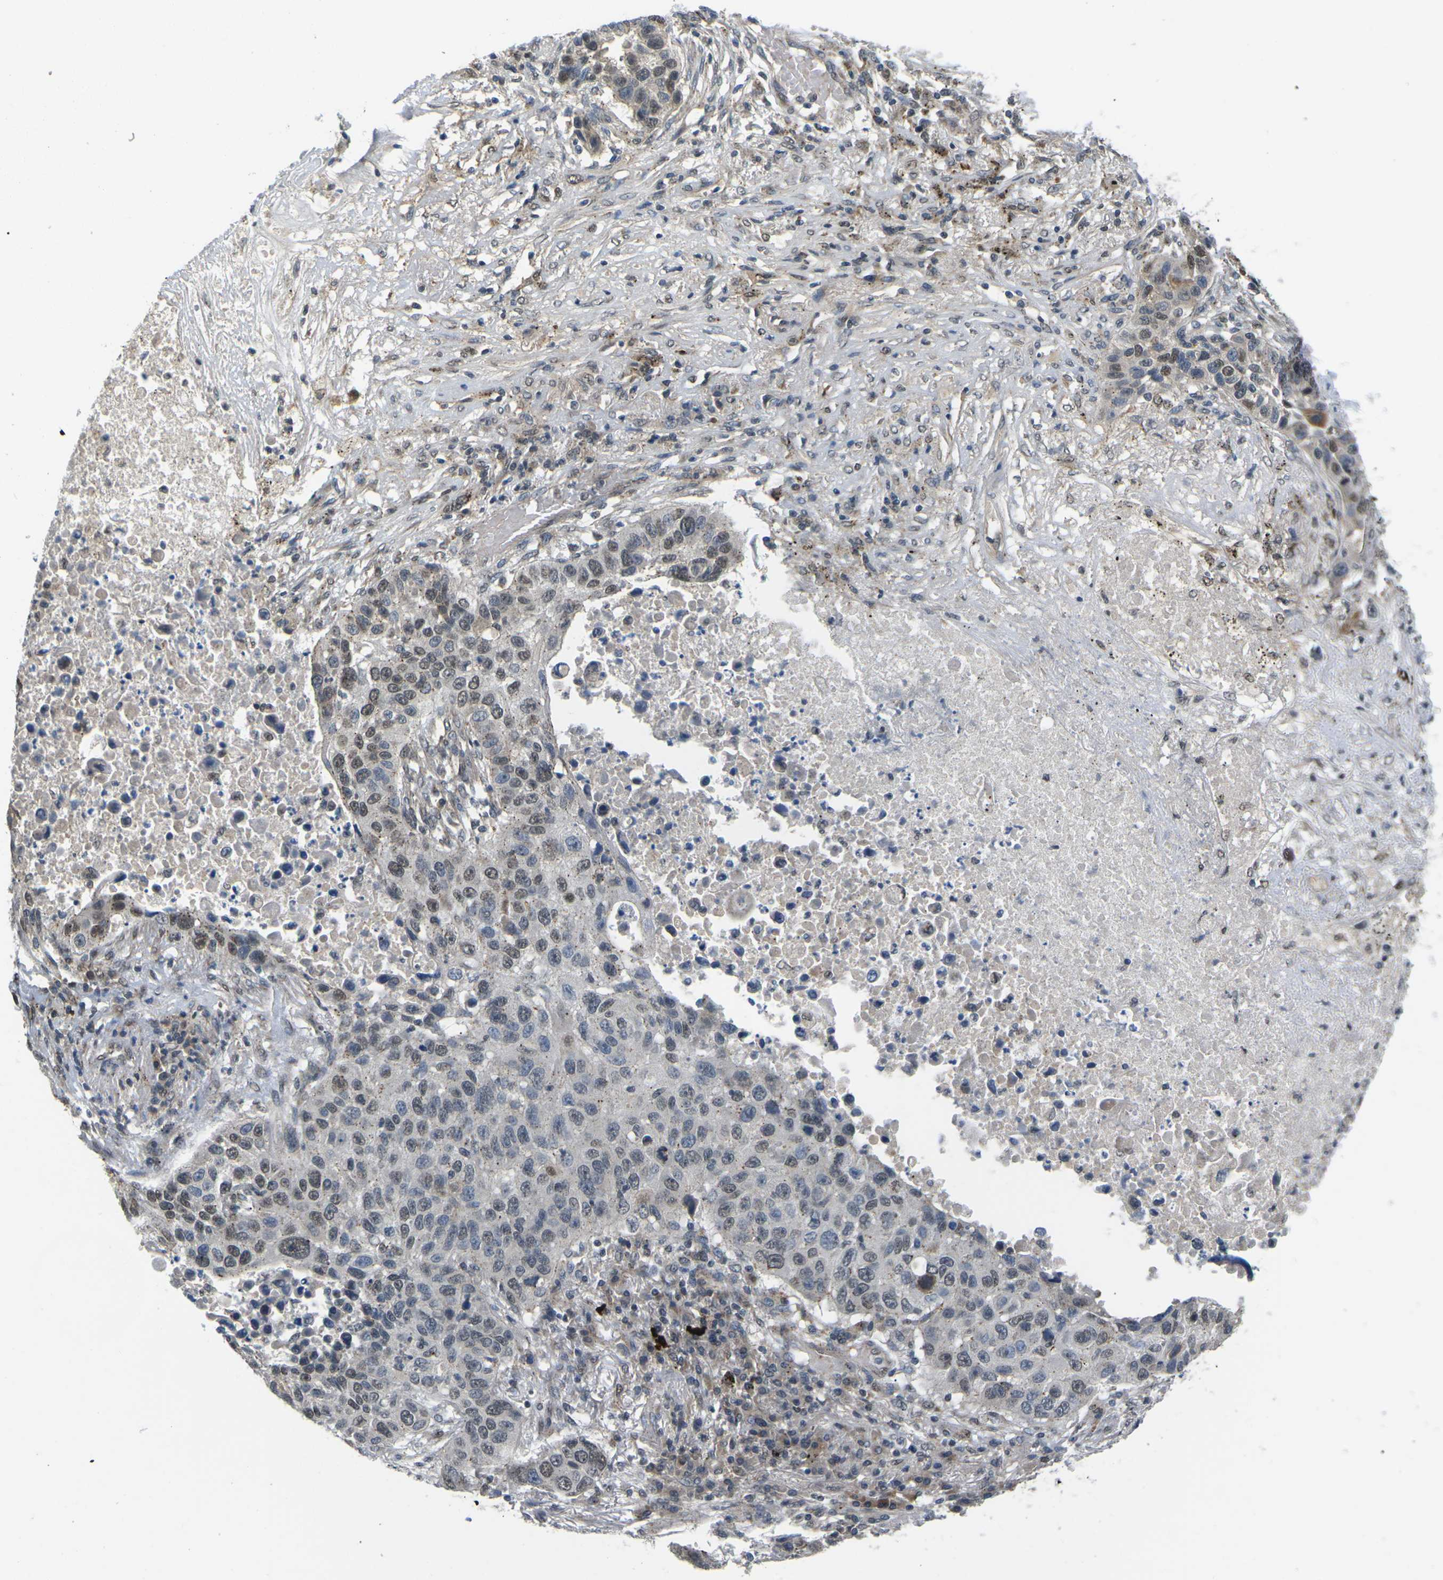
{"staining": {"intensity": "weak", "quantity": "25%-75%", "location": "nuclear"}, "tissue": "lung cancer", "cell_type": "Tumor cells", "image_type": "cancer", "snomed": [{"axis": "morphology", "description": "Squamous cell carcinoma, NOS"}, {"axis": "topography", "description": "Lung"}], "caption": "The photomicrograph shows staining of squamous cell carcinoma (lung), revealing weak nuclear protein staining (brown color) within tumor cells. The protein is stained brown, and the nuclei are stained in blue (DAB (3,3'-diaminobenzidine) IHC with brightfield microscopy, high magnification).", "gene": "ERBB4", "patient": {"sex": "male", "age": 57}}